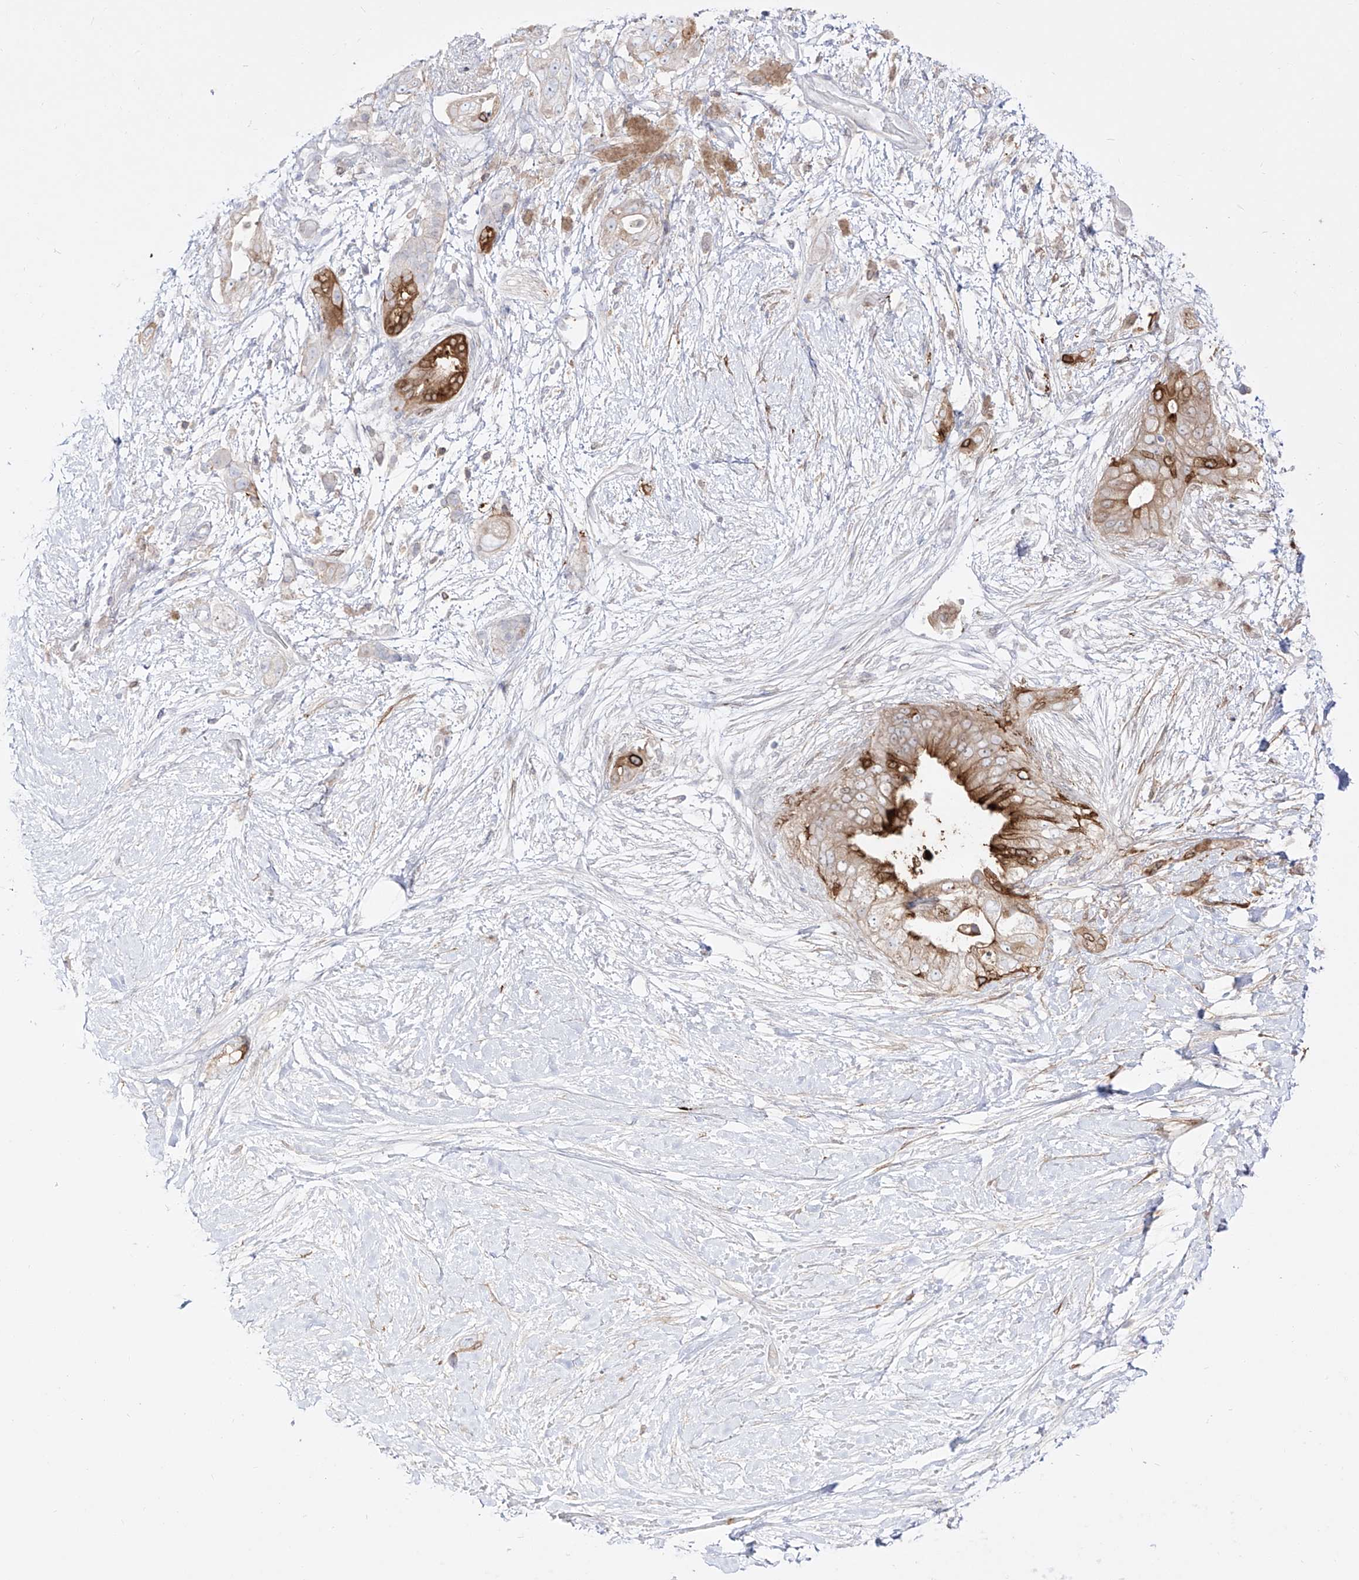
{"staining": {"intensity": "moderate", "quantity": "25%-75%", "location": "cytoplasmic/membranous"}, "tissue": "pancreatic cancer", "cell_type": "Tumor cells", "image_type": "cancer", "snomed": [{"axis": "morphology", "description": "Adenocarcinoma, NOS"}, {"axis": "topography", "description": "Pancreas"}], "caption": "IHC image of pancreatic cancer stained for a protein (brown), which displays medium levels of moderate cytoplasmic/membranous expression in approximately 25%-75% of tumor cells.", "gene": "ZGRF1", "patient": {"sex": "male", "age": 53}}